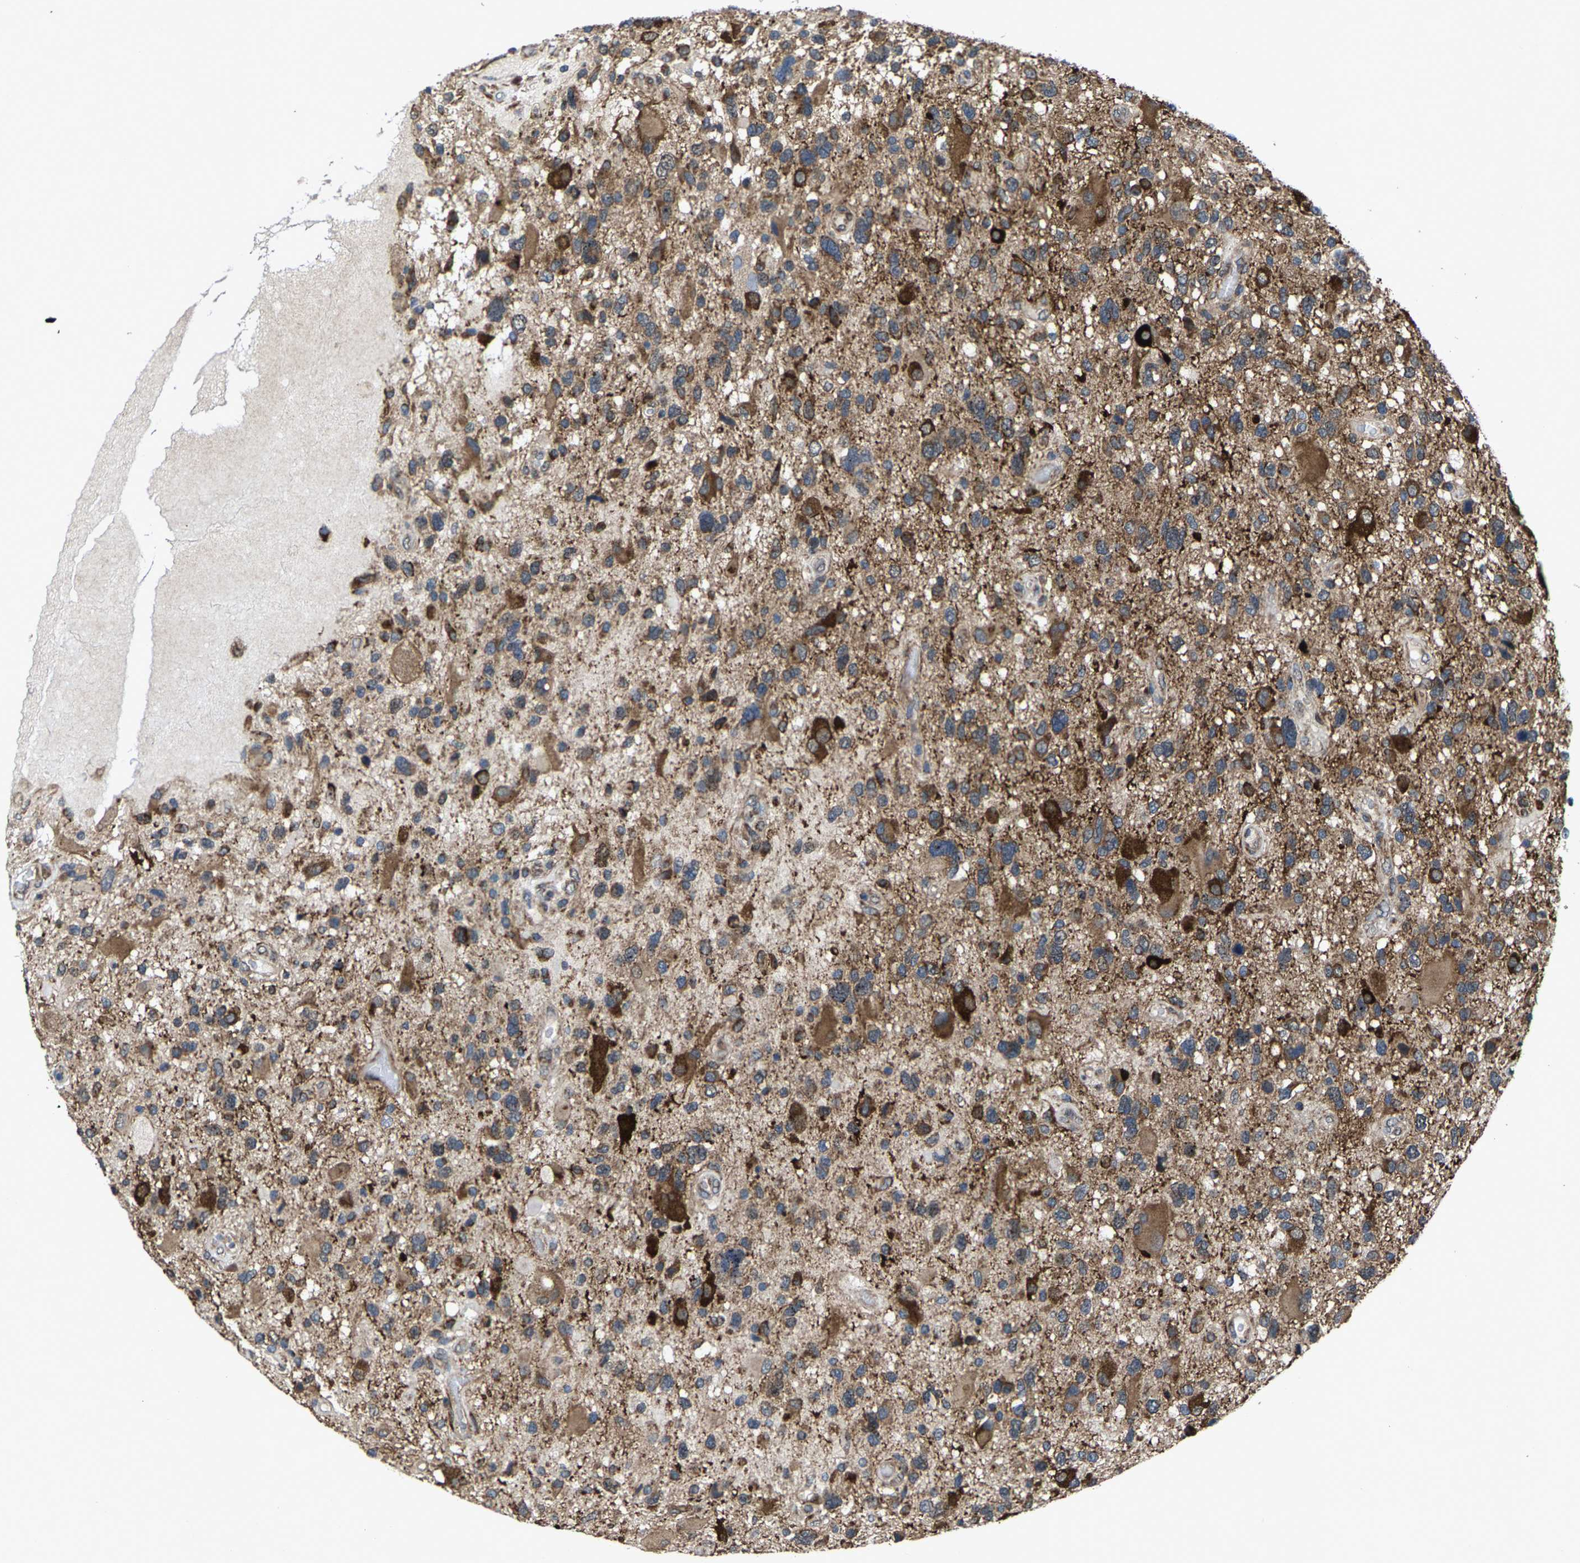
{"staining": {"intensity": "moderate", "quantity": ">75%", "location": "cytoplasmic/membranous"}, "tissue": "glioma", "cell_type": "Tumor cells", "image_type": "cancer", "snomed": [{"axis": "morphology", "description": "Glioma, malignant, High grade"}, {"axis": "topography", "description": "Brain"}], "caption": "IHC micrograph of malignant high-grade glioma stained for a protein (brown), which reveals medium levels of moderate cytoplasmic/membranous staining in about >75% of tumor cells.", "gene": "PDP1", "patient": {"sex": "male", "age": 33}}